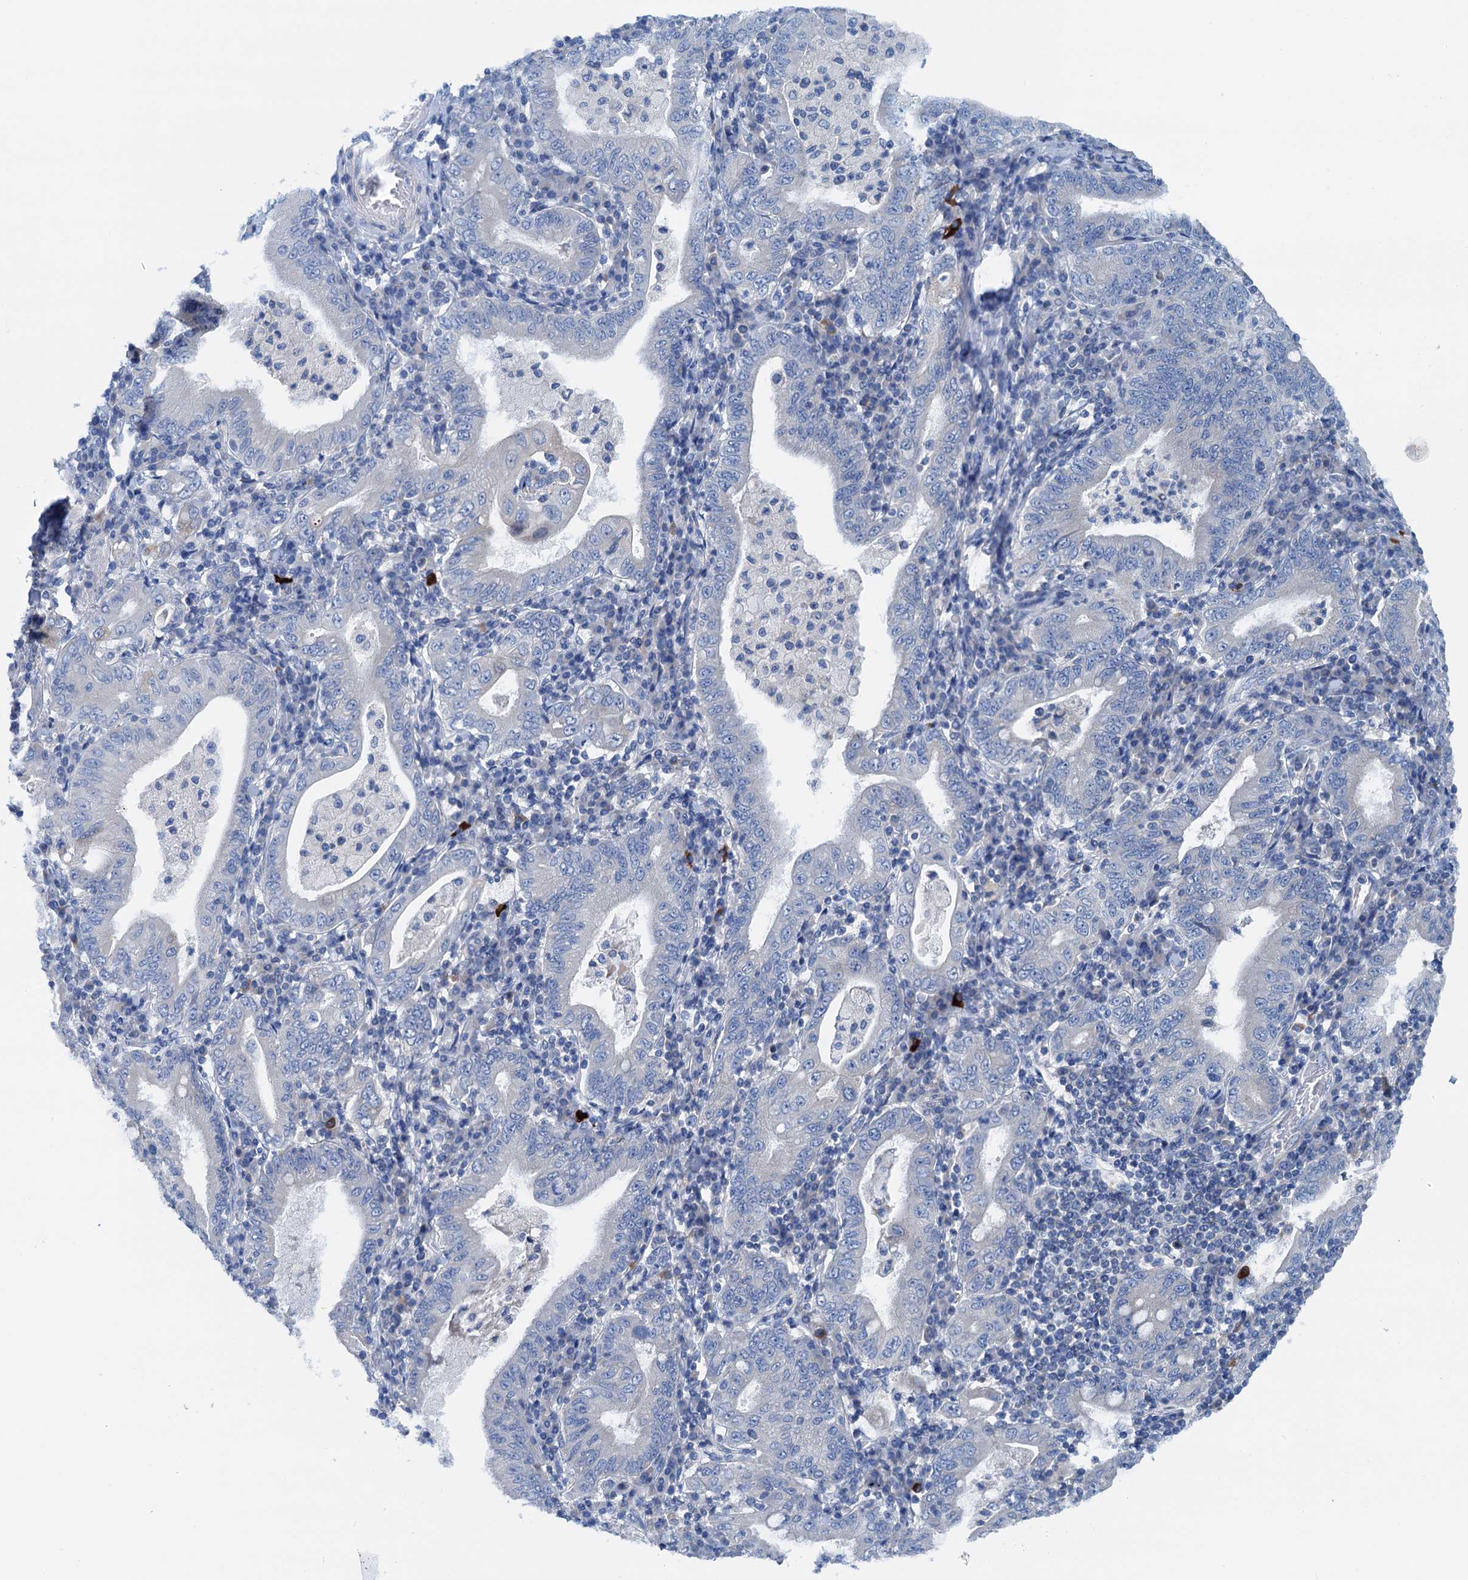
{"staining": {"intensity": "negative", "quantity": "none", "location": "none"}, "tissue": "stomach cancer", "cell_type": "Tumor cells", "image_type": "cancer", "snomed": [{"axis": "morphology", "description": "Normal tissue, NOS"}, {"axis": "morphology", "description": "Adenocarcinoma, NOS"}, {"axis": "topography", "description": "Esophagus"}, {"axis": "topography", "description": "Stomach, upper"}, {"axis": "topography", "description": "Peripheral nerve tissue"}], "caption": "DAB immunohistochemical staining of stomach cancer (adenocarcinoma) reveals no significant positivity in tumor cells. (Brightfield microscopy of DAB (3,3'-diaminobenzidine) immunohistochemistry at high magnification).", "gene": "KNDC1", "patient": {"sex": "male", "age": 62}}